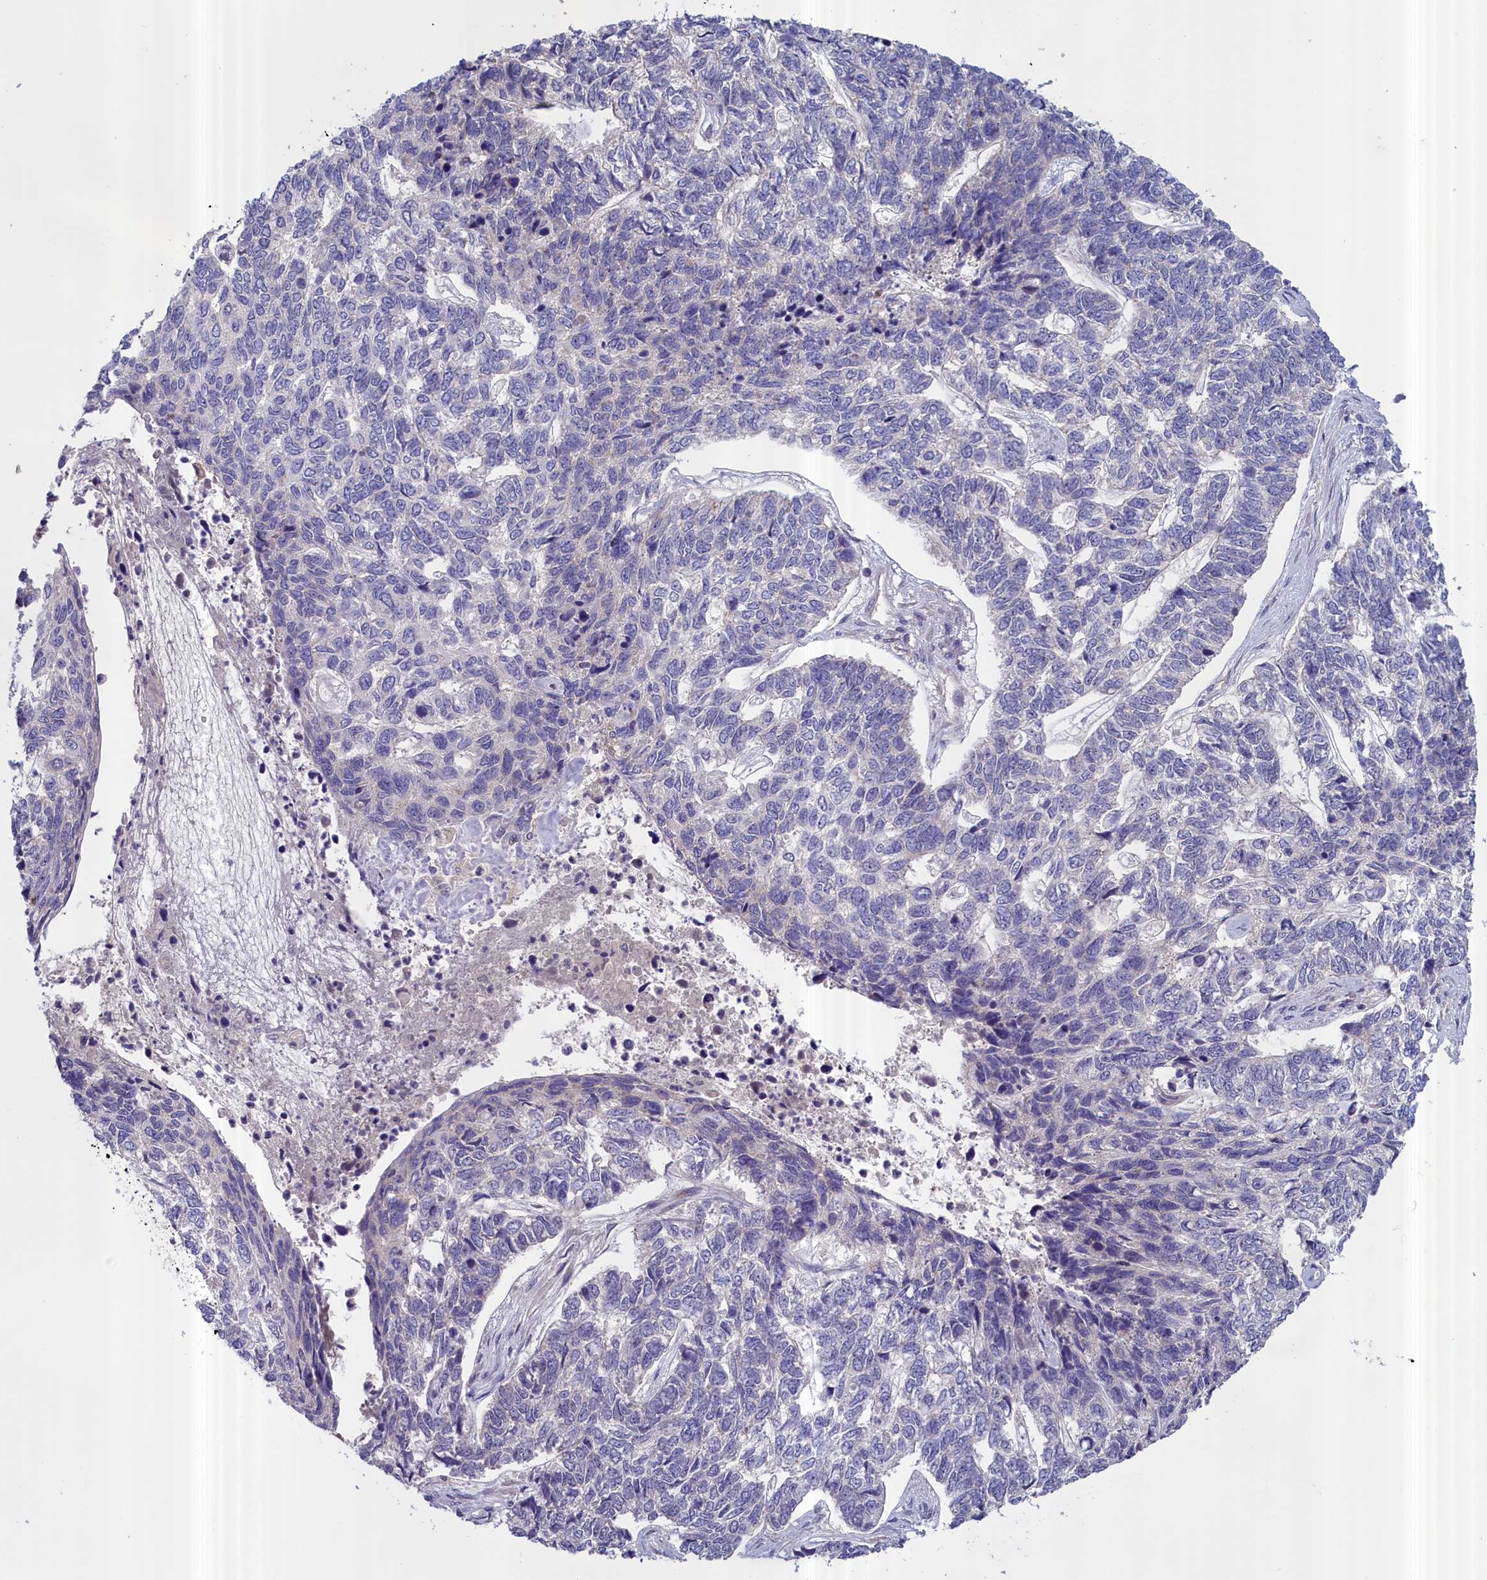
{"staining": {"intensity": "negative", "quantity": "none", "location": "none"}, "tissue": "skin cancer", "cell_type": "Tumor cells", "image_type": "cancer", "snomed": [{"axis": "morphology", "description": "Basal cell carcinoma"}, {"axis": "topography", "description": "Skin"}], "caption": "IHC image of neoplastic tissue: human skin cancer (basal cell carcinoma) stained with DAB shows no significant protein staining in tumor cells.", "gene": "IGFALS", "patient": {"sex": "female", "age": 65}}